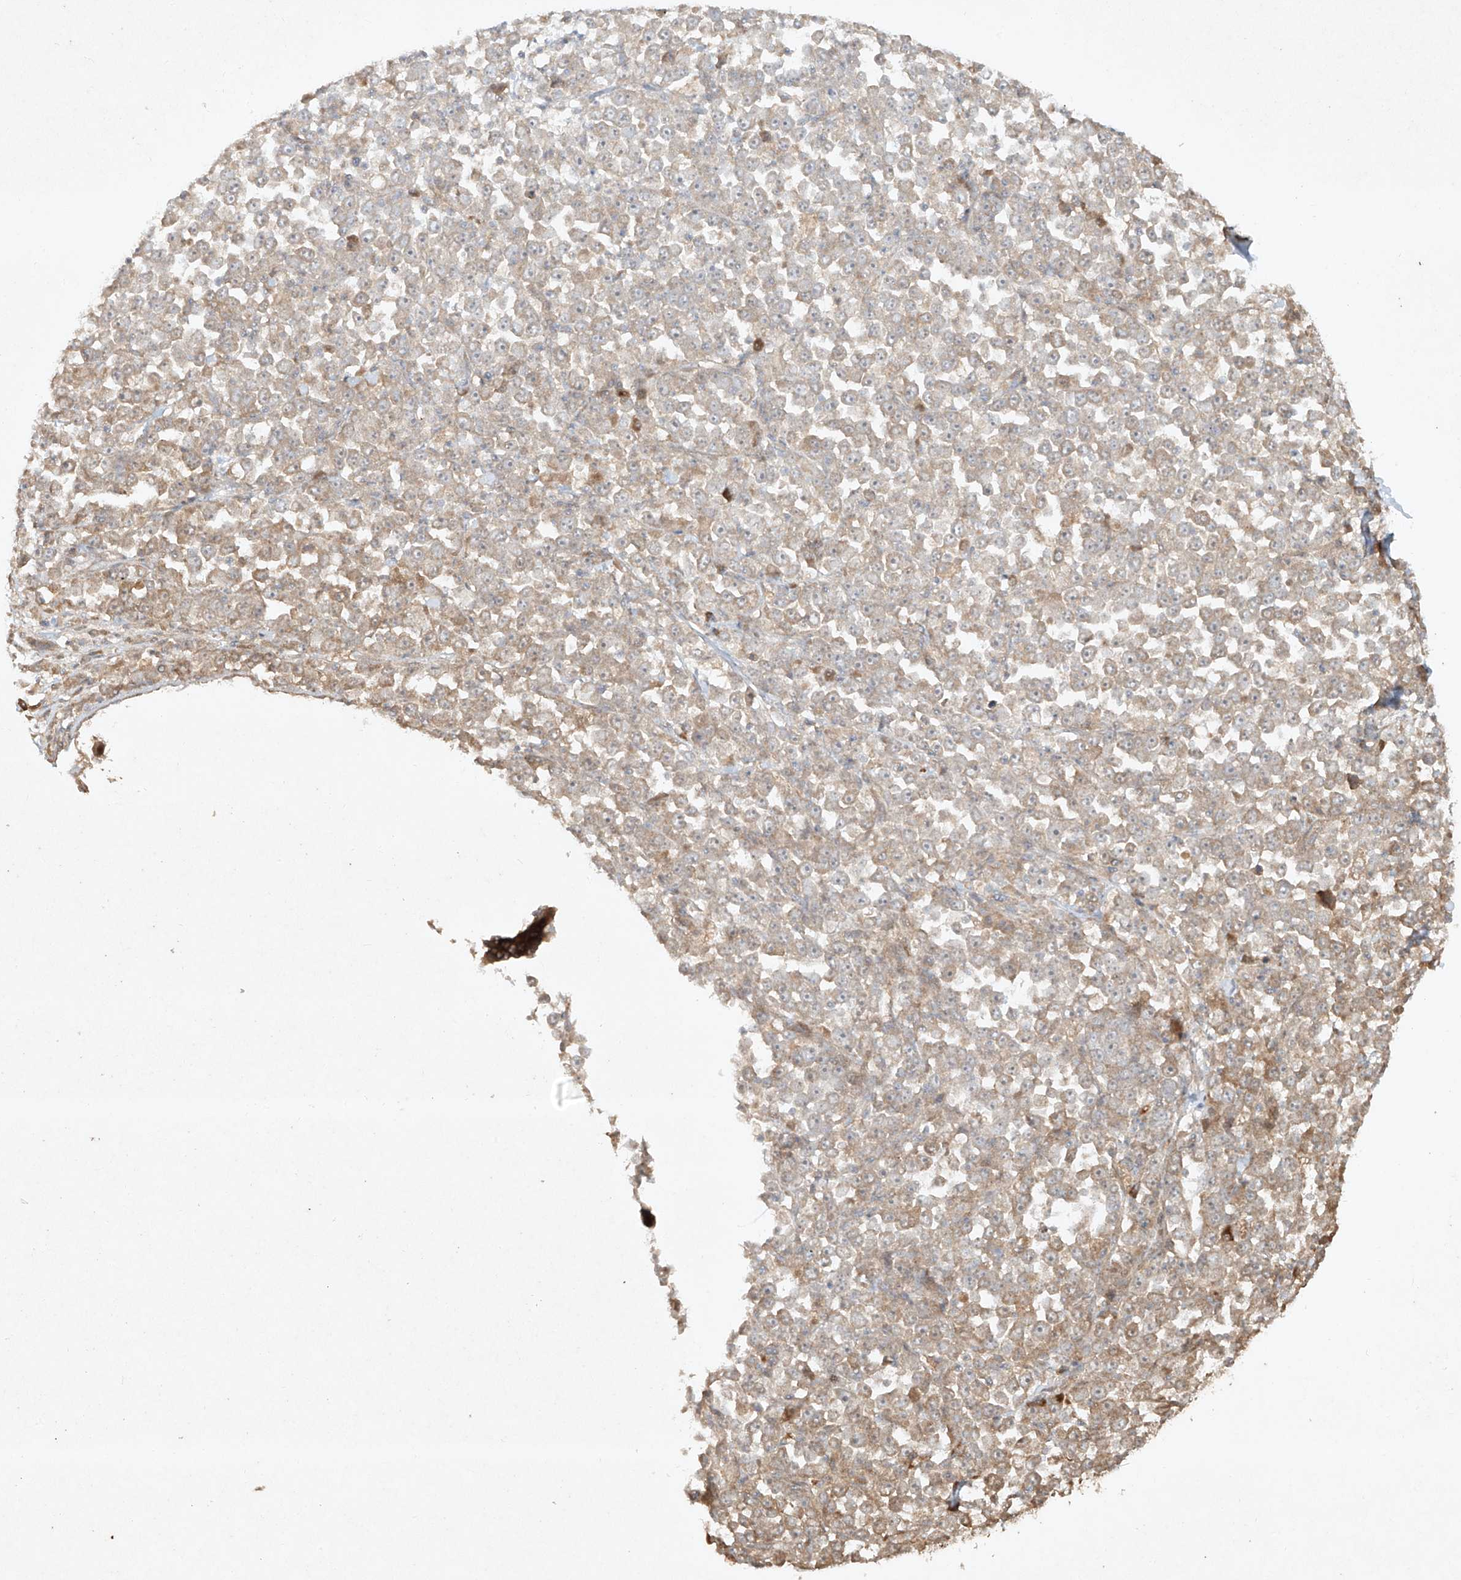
{"staining": {"intensity": "weak", "quantity": "<25%", "location": "cytoplasmic/membranous"}, "tissue": "stomach cancer", "cell_type": "Tumor cells", "image_type": "cancer", "snomed": [{"axis": "morphology", "description": "Normal tissue, NOS"}, {"axis": "morphology", "description": "Adenocarcinoma, NOS"}, {"axis": "topography", "description": "Stomach, upper"}, {"axis": "topography", "description": "Stomach"}], "caption": "The photomicrograph reveals no staining of tumor cells in stomach adenocarcinoma.", "gene": "CYYR1", "patient": {"sex": "male", "age": 59}}